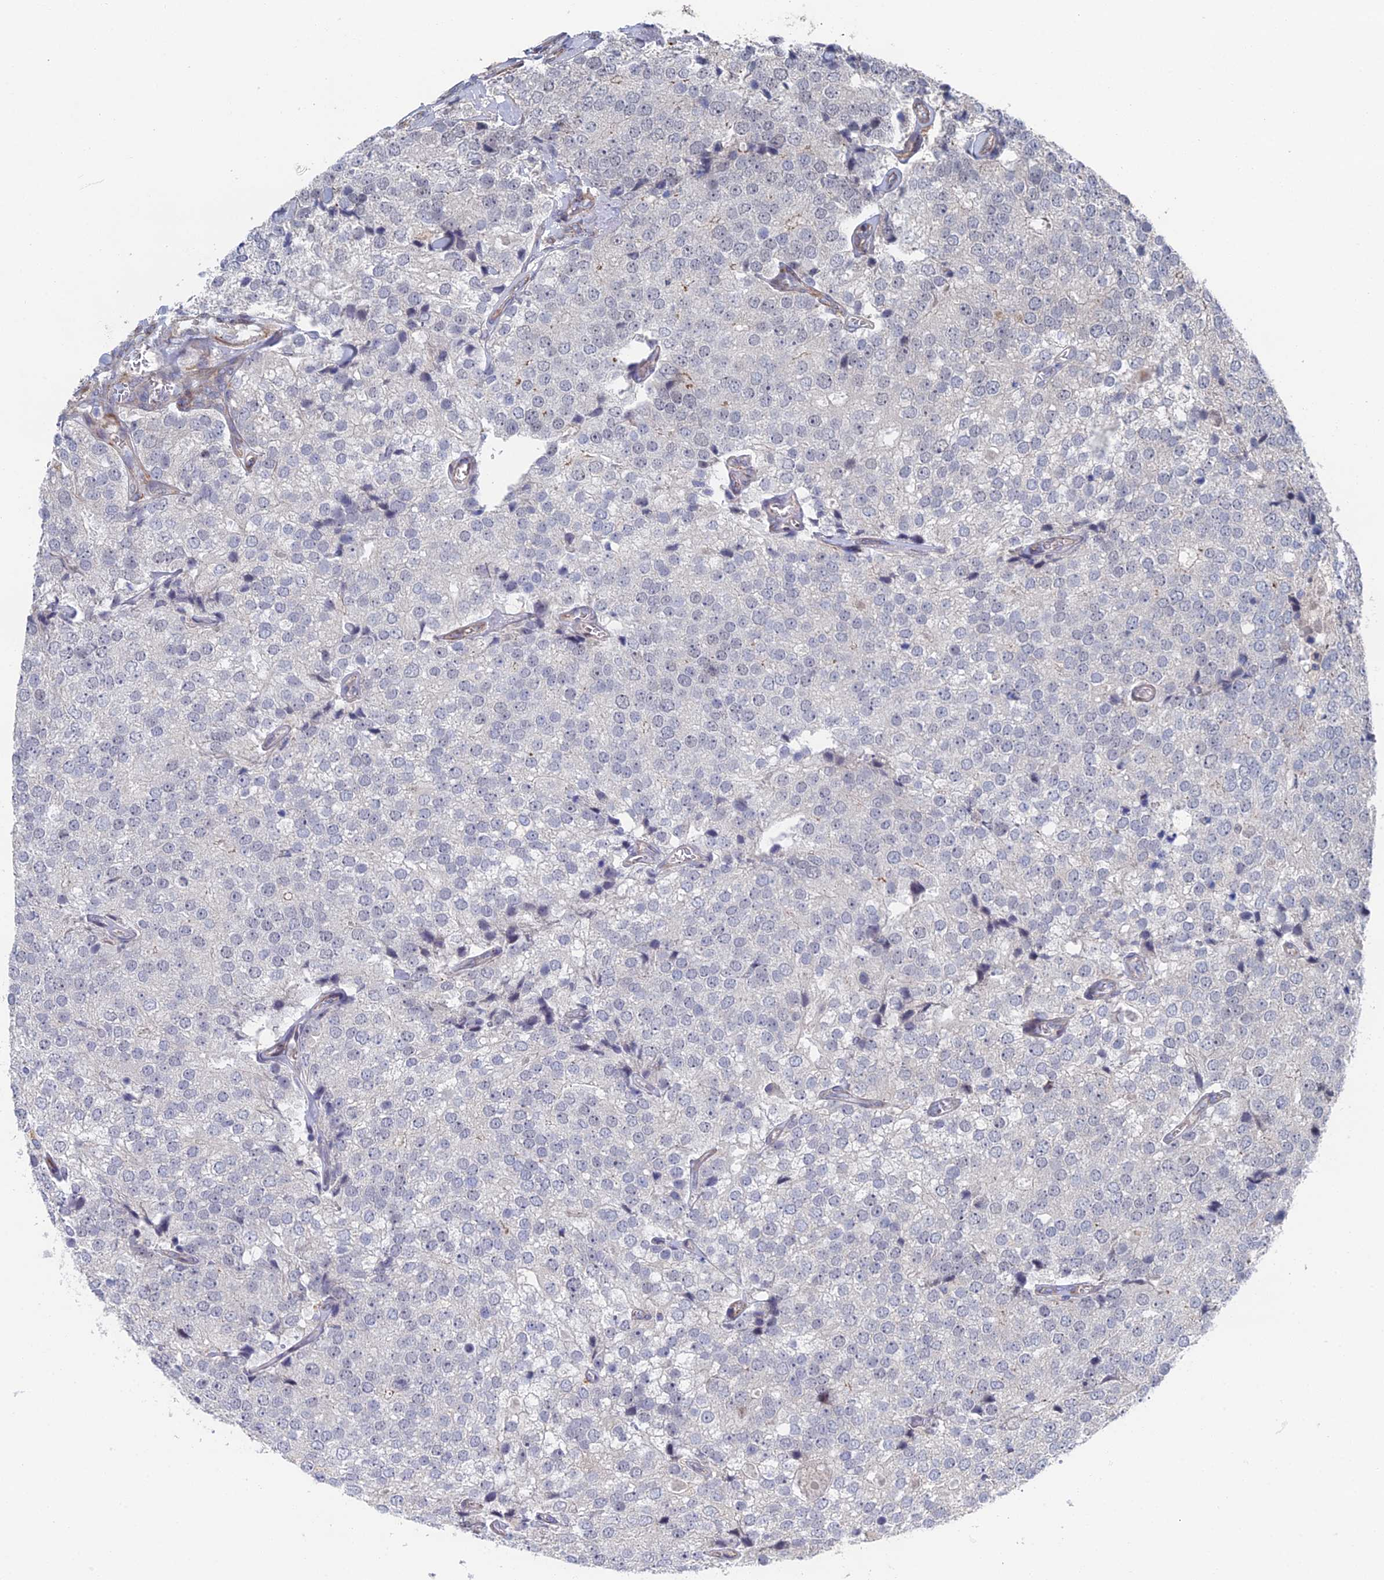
{"staining": {"intensity": "negative", "quantity": "none", "location": "none"}, "tissue": "prostate cancer", "cell_type": "Tumor cells", "image_type": "cancer", "snomed": [{"axis": "morphology", "description": "Adenocarcinoma, High grade"}, {"axis": "topography", "description": "Prostate"}], "caption": "Micrograph shows no protein positivity in tumor cells of adenocarcinoma (high-grade) (prostate) tissue.", "gene": "GTF2IRD1", "patient": {"sex": "male", "age": 49}}